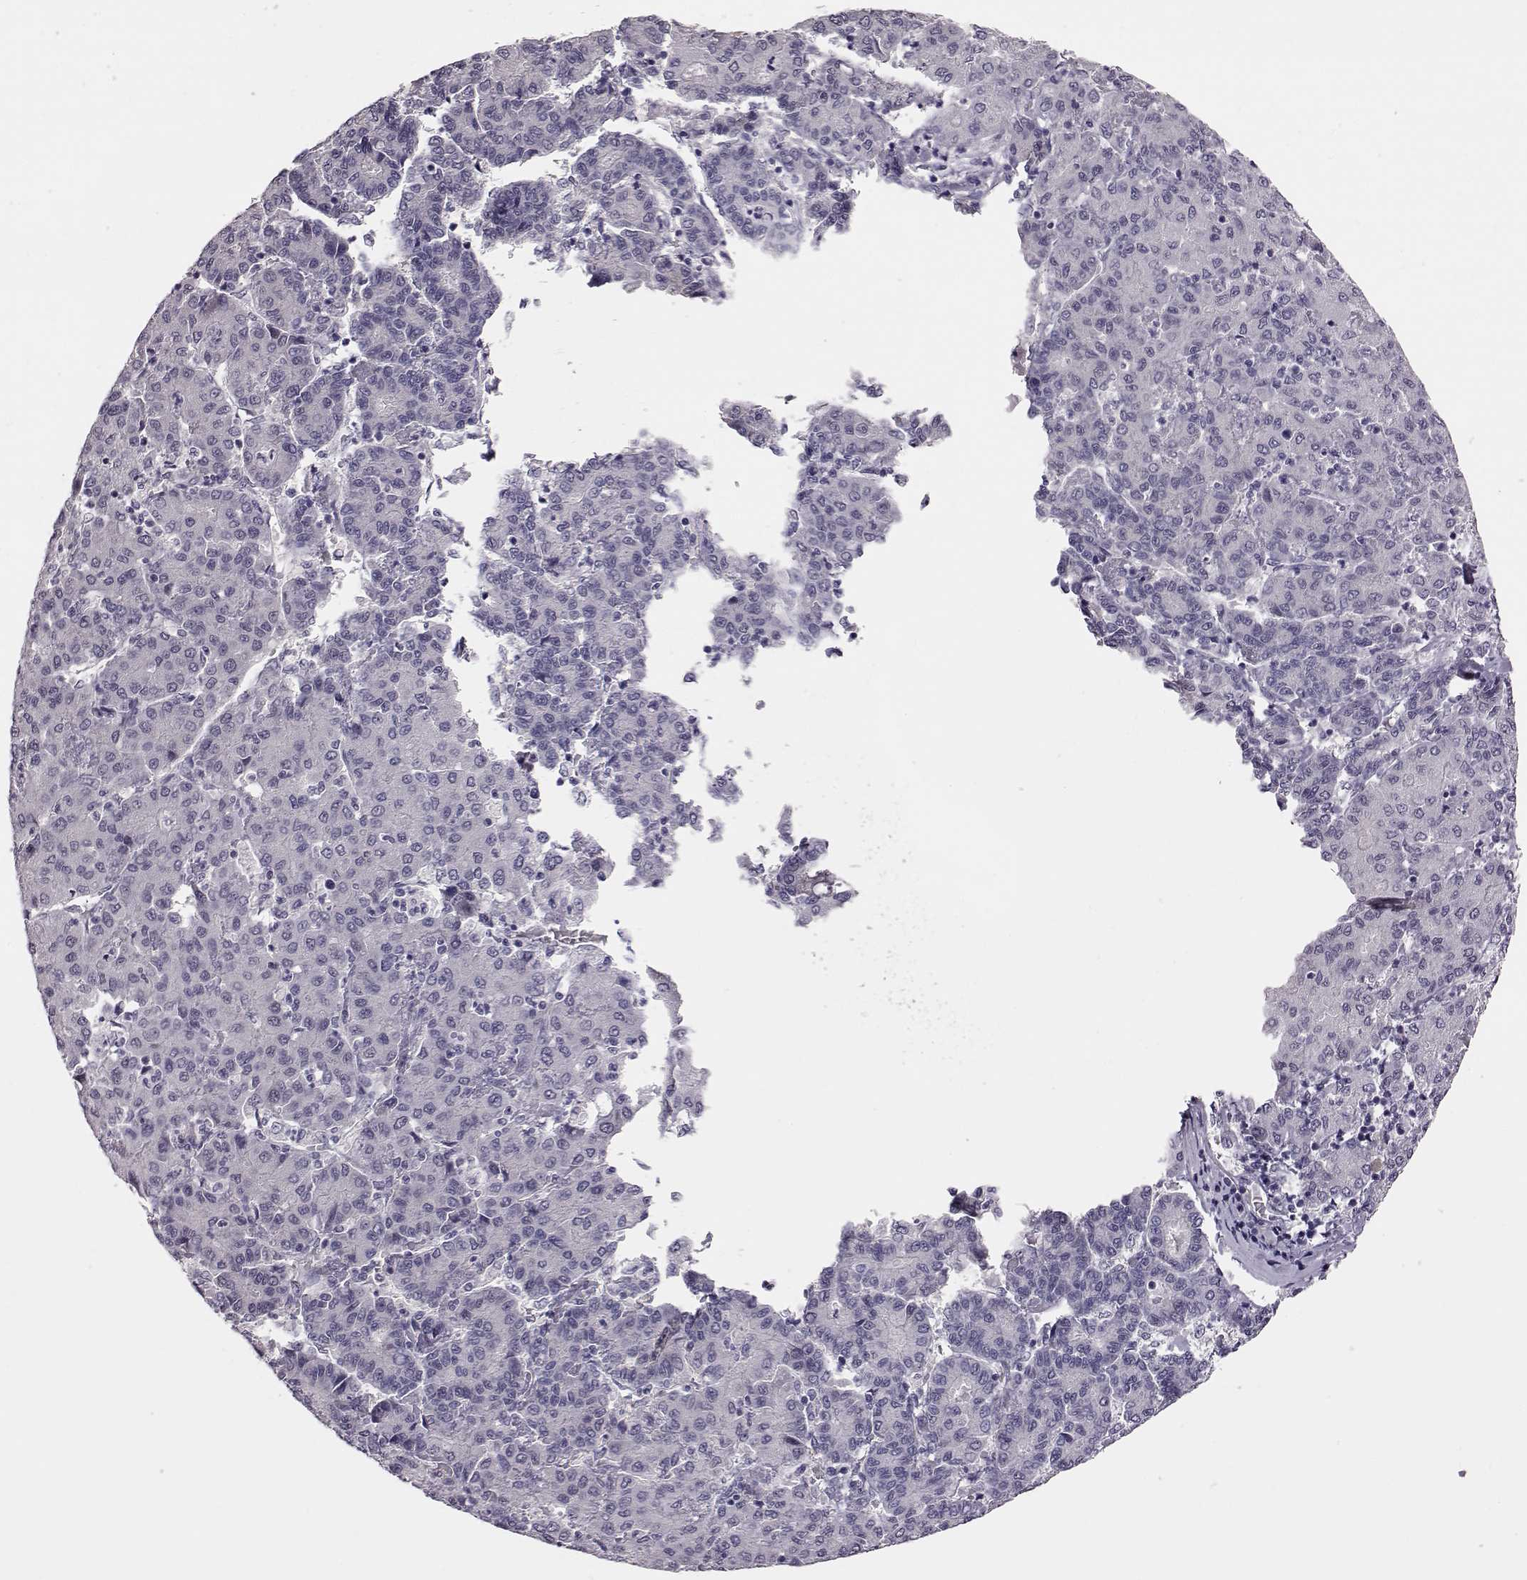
{"staining": {"intensity": "negative", "quantity": "none", "location": "none"}, "tissue": "liver cancer", "cell_type": "Tumor cells", "image_type": "cancer", "snomed": [{"axis": "morphology", "description": "Carcinoma, Hepatocellular, NOS"}, {"axis": "topography", "description": "Liver"}], "caption": "Immunohistochemical staining of liver cancer (hepatocellular carcinoma) exhibits no significant staining in tumor cells. (Brightfield microscopy of DAB immunohistochemistry (IHC) at high magnification).", "gene": "C10orf62", "patient": {"sex": "male", "age": 65}}